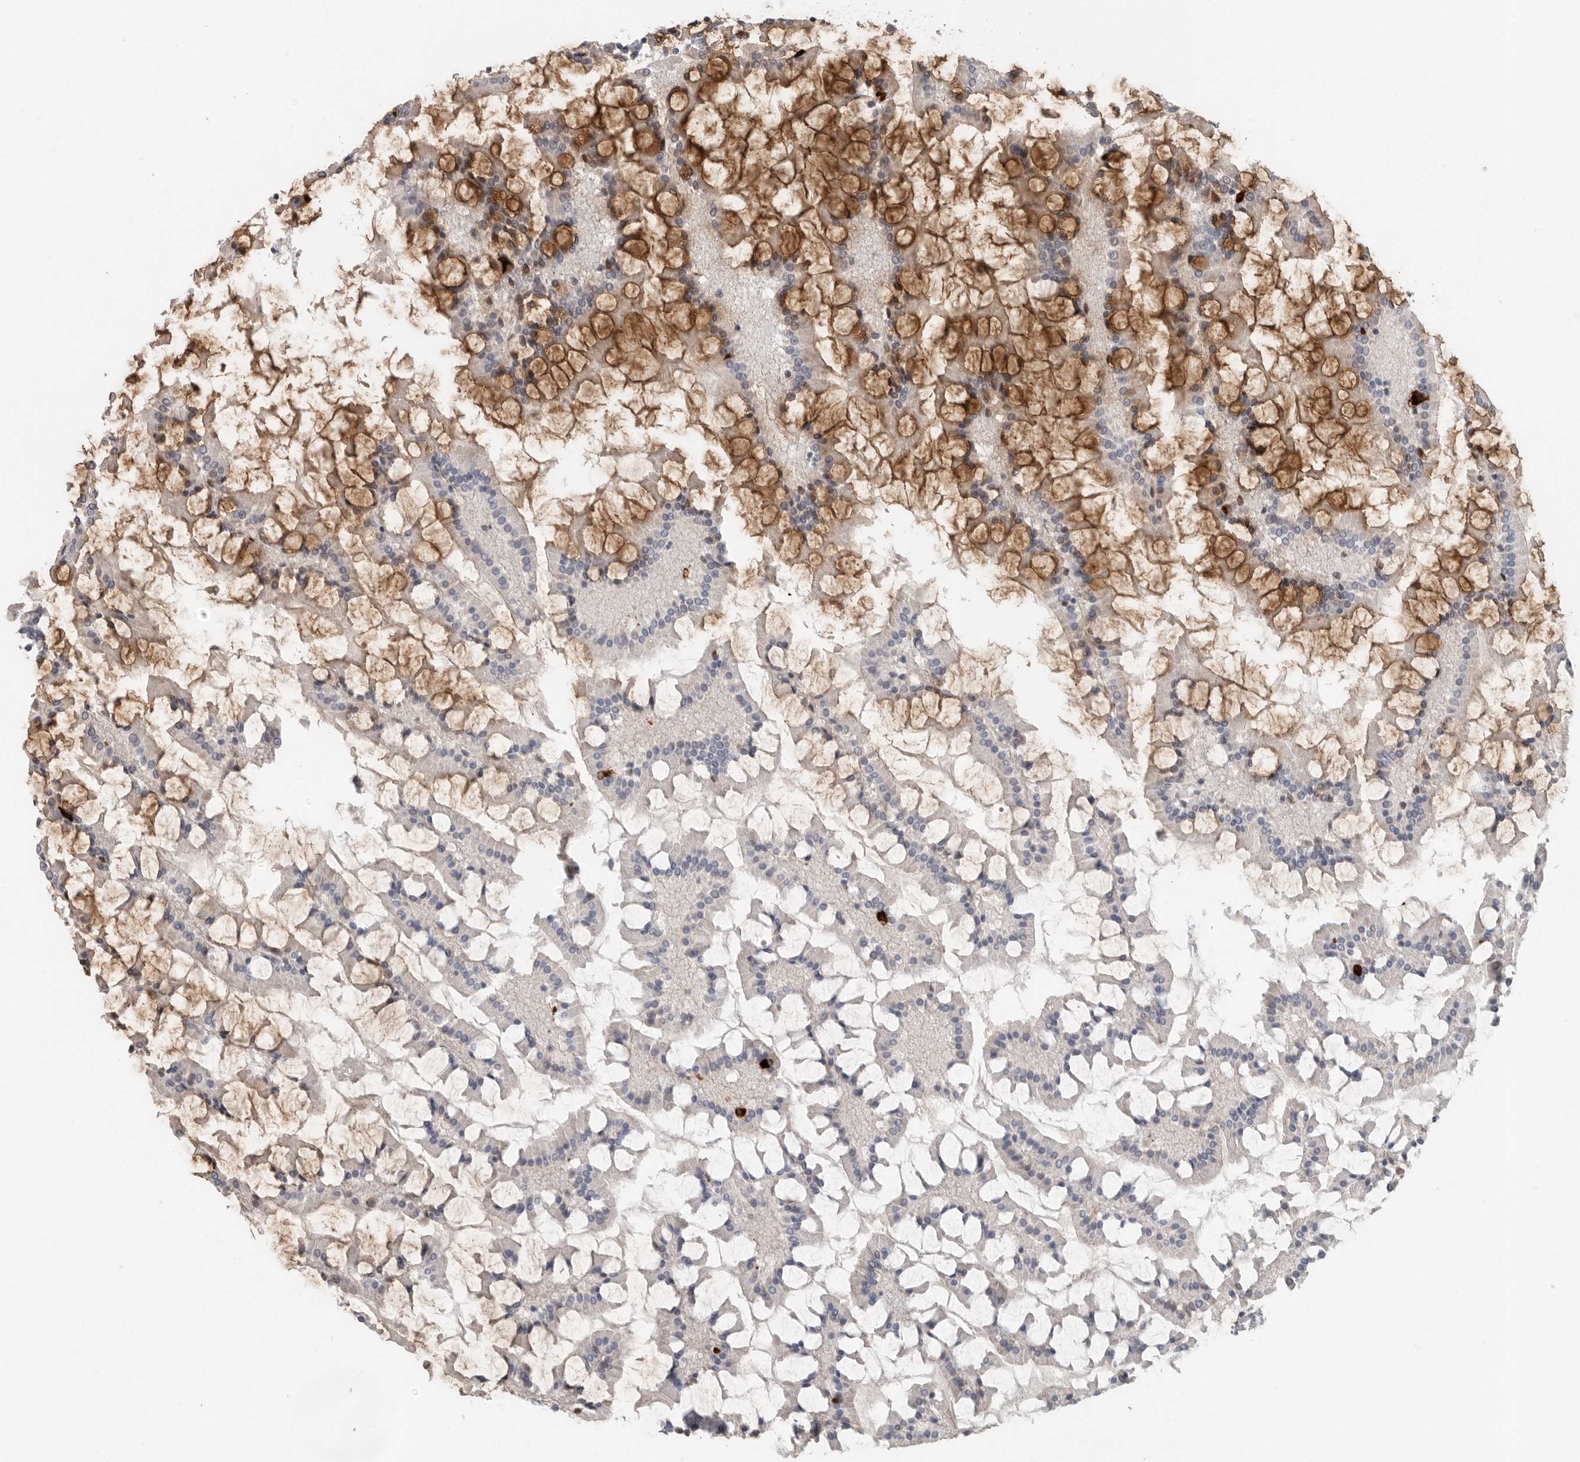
{"staining": {"intensity": "strong", "quantity": "25%-75%", "location": "cytoplasmic/membranous"}, "tissue": "small intestine", "cell_type": "Glandular cells", "image_type": "normal", "snomed": [{"axis": "morphology", "description": "Normal tissue, NOS"}, {"axis": "topography", "description": "Small intestine"}], "caption": "Immunohistochemistry photomicrograph of unremarkable small intestine: human small intestine stained using immunohistochemistry (IHC) displays high levels of strong protein expression localized specifically in the cytoplasmic/membranous of glandular cells, appearing as a cytoplasmic/membranous brown color.", "gene": "REG4", "patient": {"sex": "male", "age": 41}}